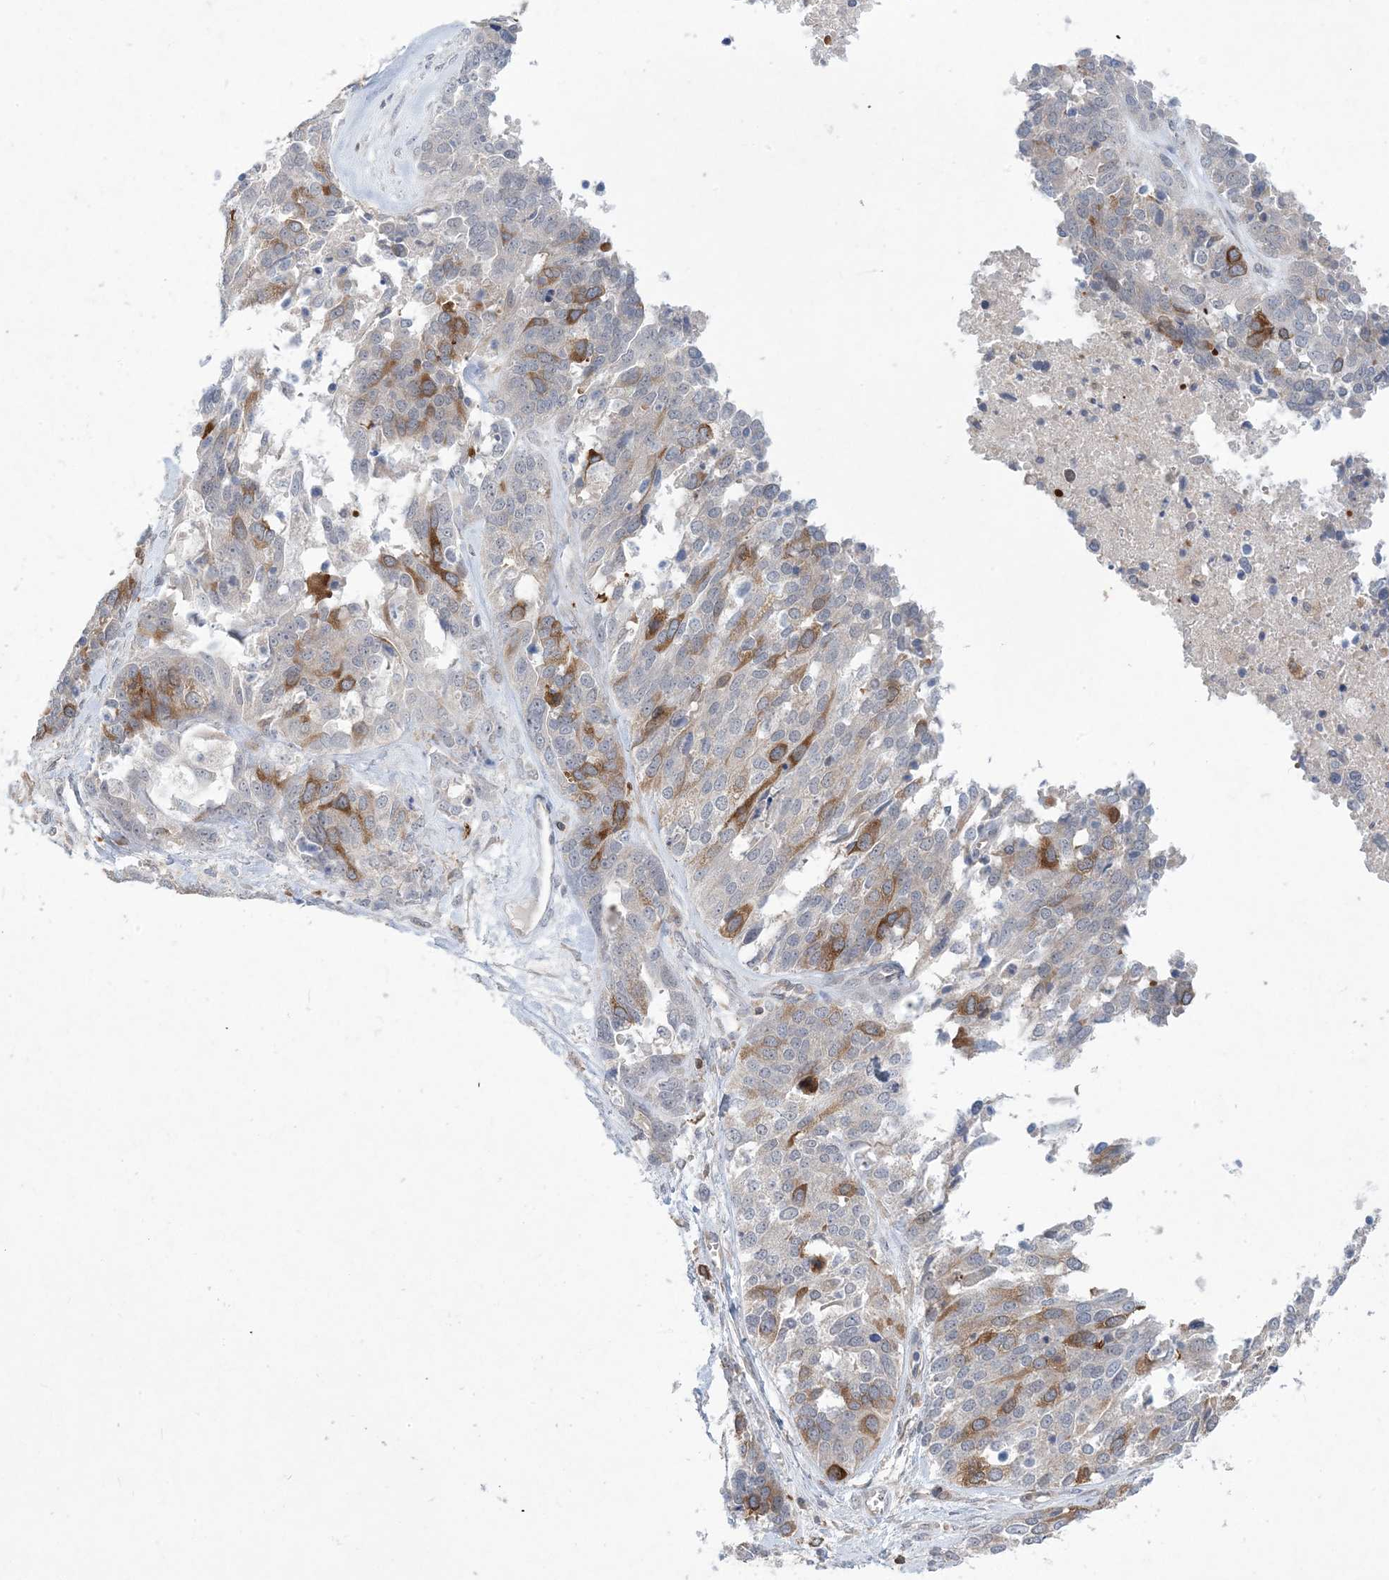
{"staining": {"intensity": "moderate", "quantity": "<25%", "location": "cytoplasmic/membranous"}, "tissue": "ovarian cancer", "cell_type": "Tumor cells", "image_type": "cancer", "snomed": [{"axis": "morphology", "description": "Cystadenocarcinoma, serous, NOS"}, {"axis": "topography", "description": "Ovary"}], "caption": "A high-resolution histopathology image shows immunohistochemistry staining of ovarian cancer, which shows moderate cytoplasmic/membranous staining in approximately <25% of tumor cells.", "gene": "AOC1", "patient": {"sex": "female", "age": 44}}